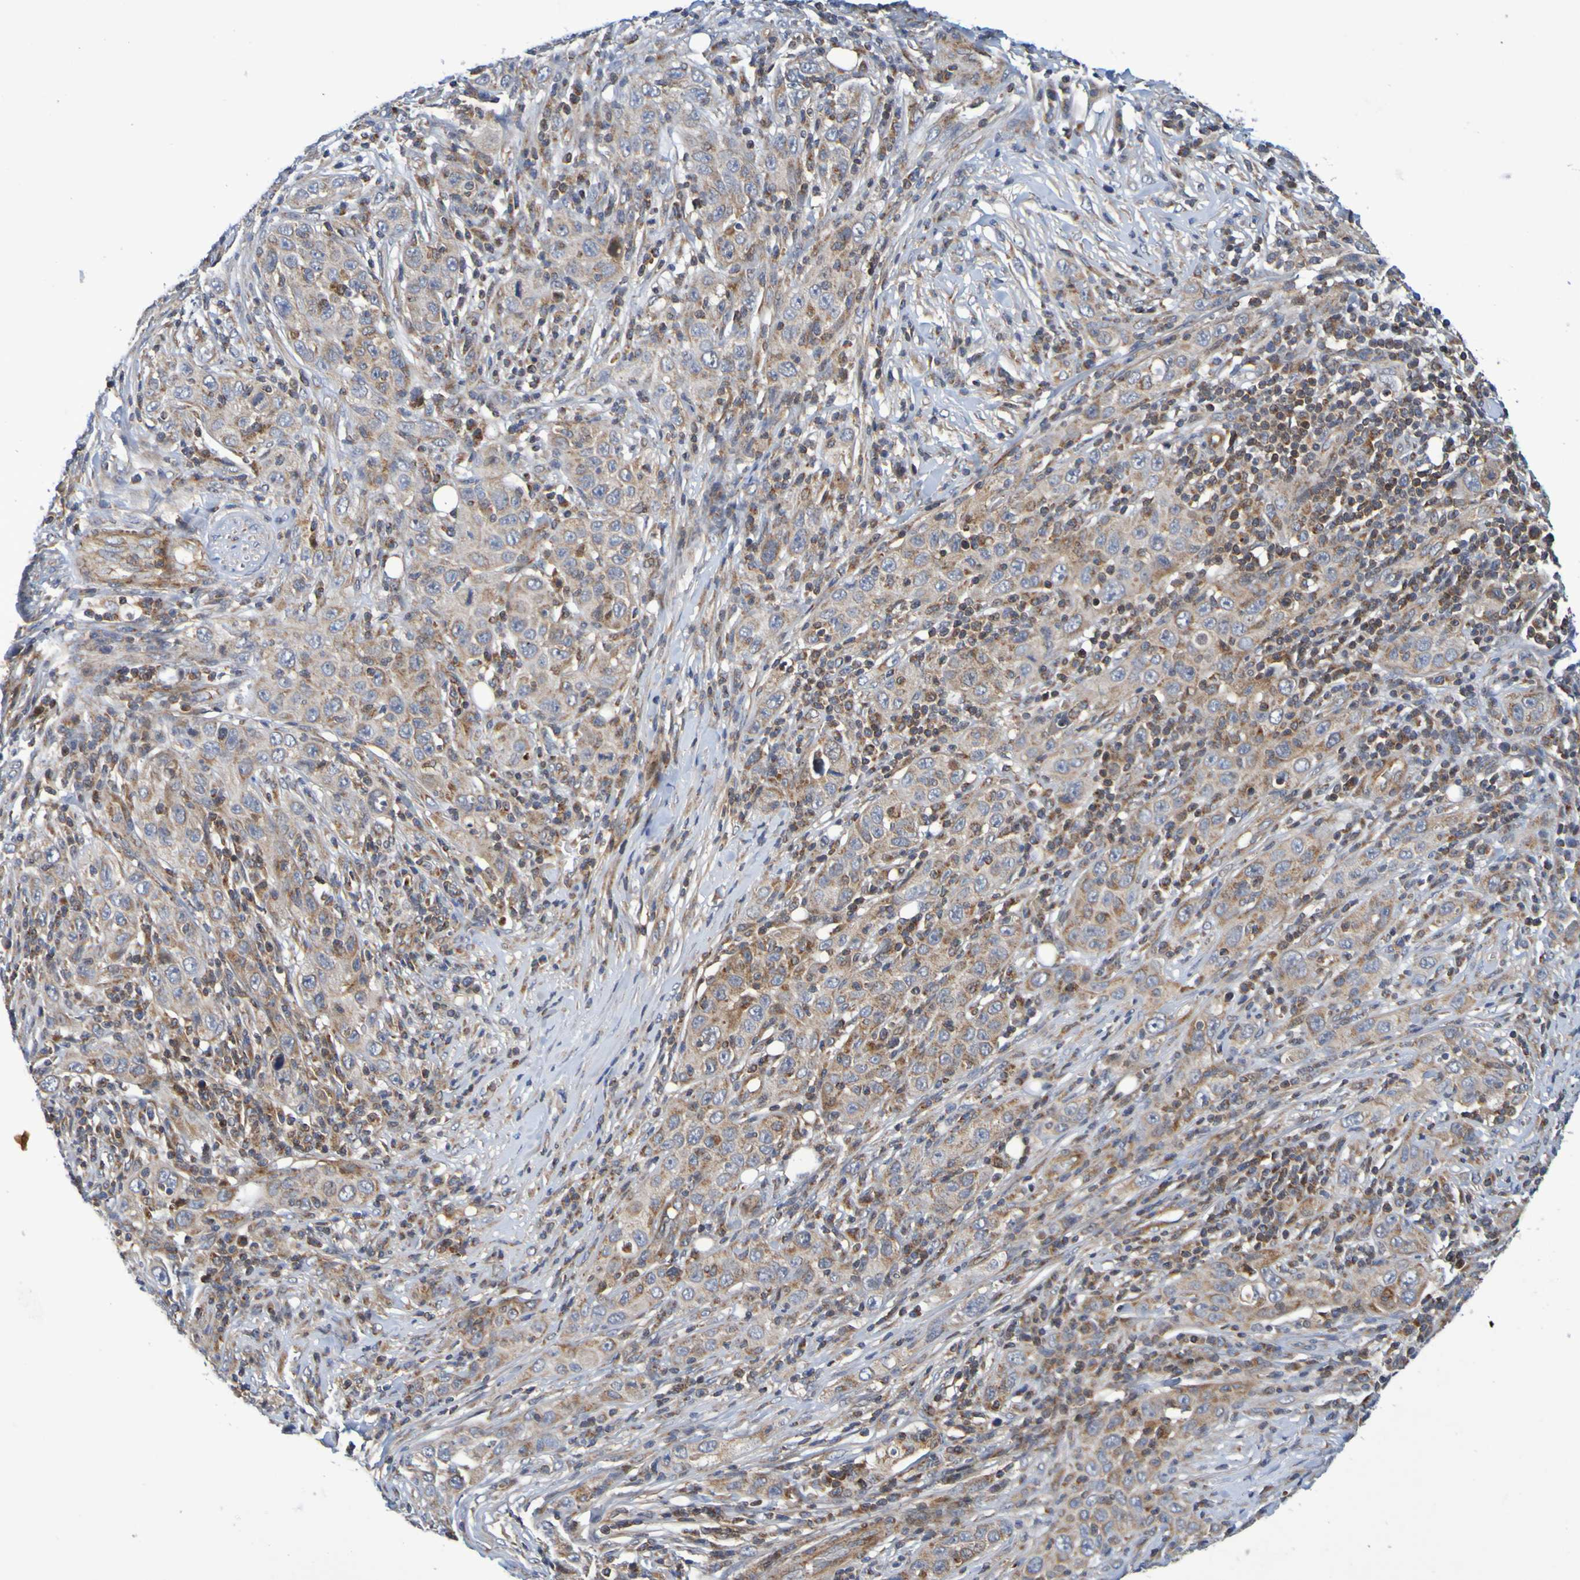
{"staining": {"intensity": "moderate", "quantity": ">75%", "location": "cytoplasmic/membranous"}, "tissue": "skin cancer", "cell_type": "Tumor cells", "image_type": "cancer", "snomed": [{"axis": "morphology", "description": "Squamous cell carcinoma, NOS"}, {"axis": "topography", "description": "Skin"}], "caption": "Skin cancer tissue demonstrates moderate cytoplasmic/membranous expression in approximately >75% of tumor cells", "gene": "CCDC51", "patient": {"sex": "female", "age": 88}}